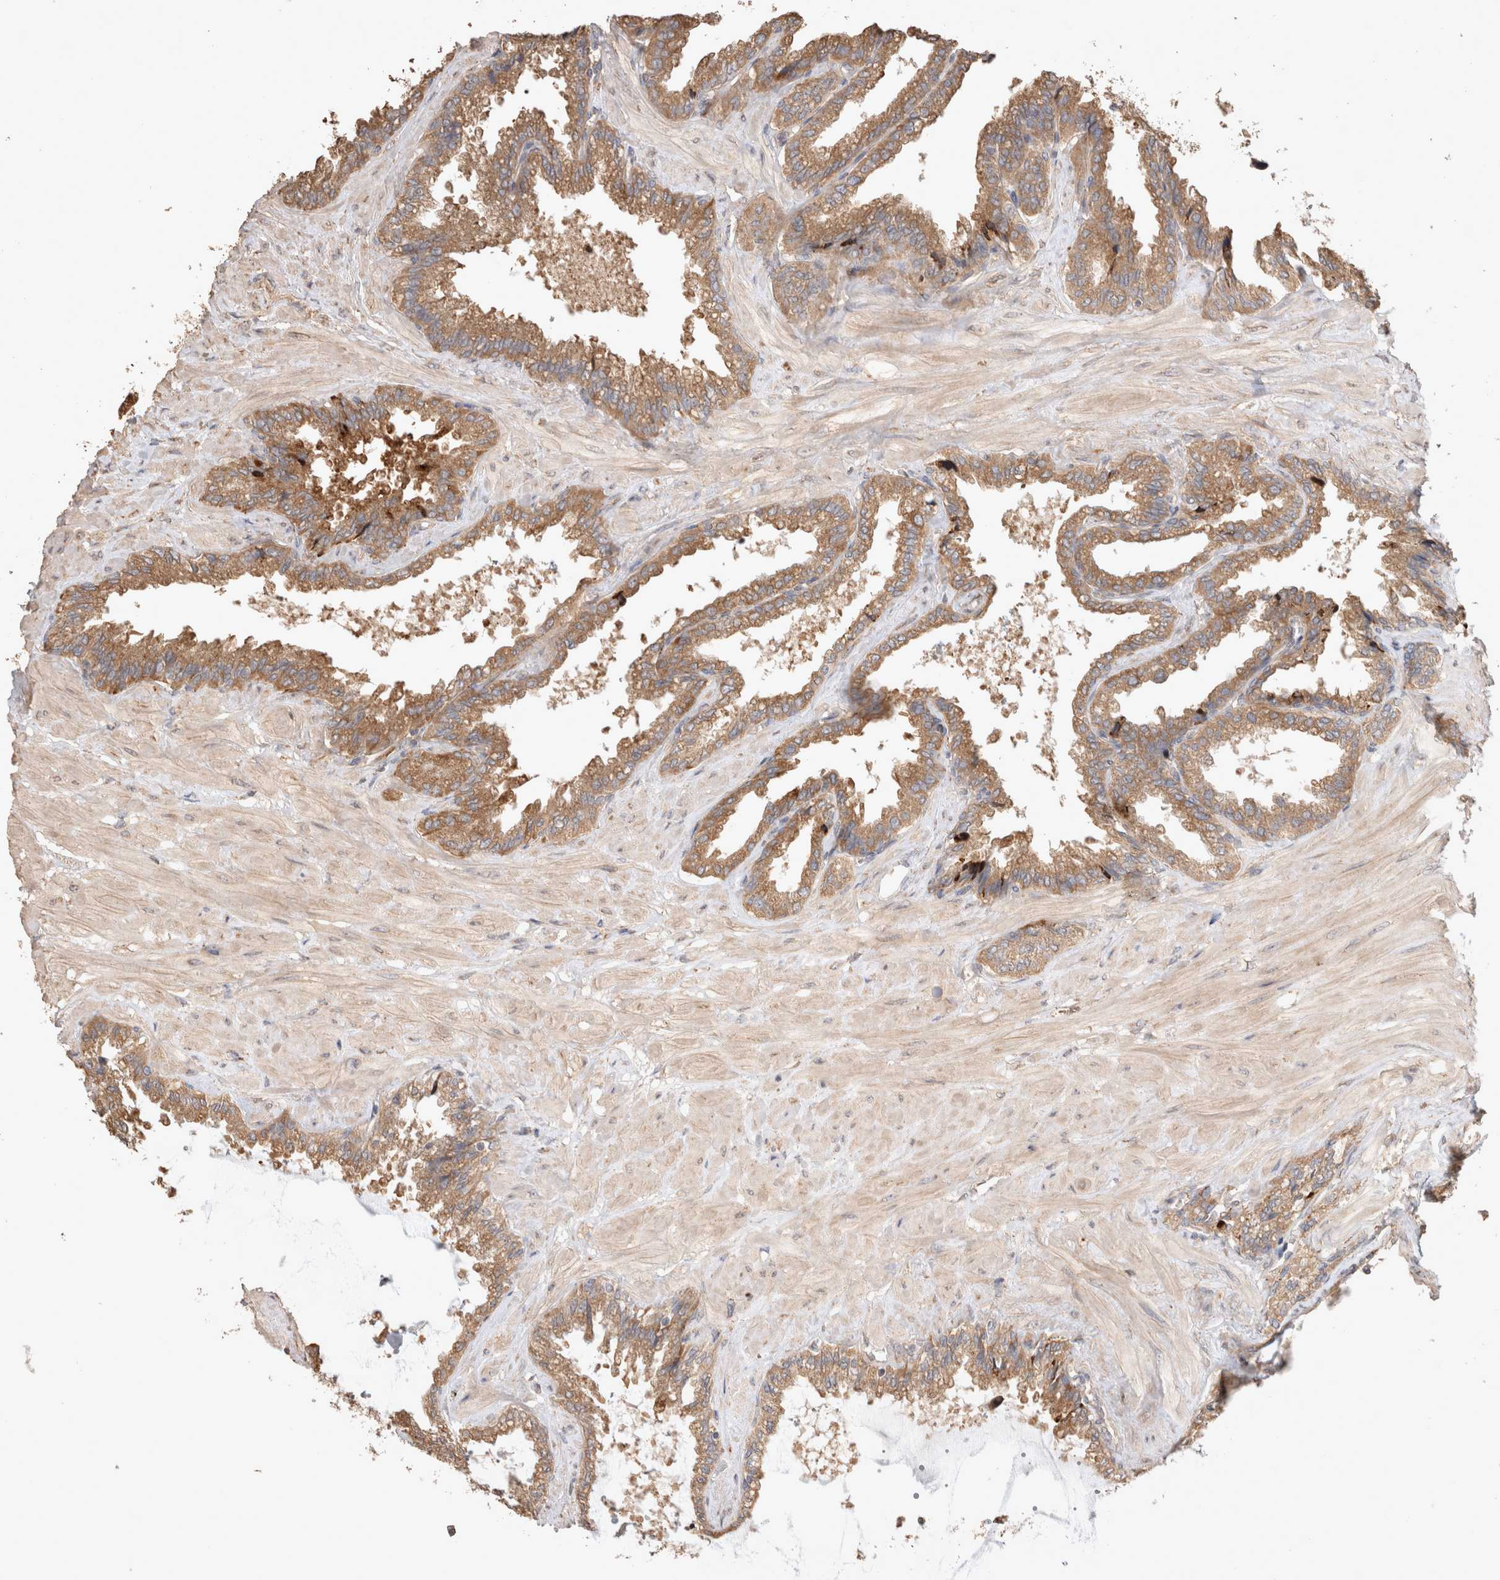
{"staining": {"intensity": "moderate", "quantity": ">75%", "location": "cytoplasmic/membranous"}, "tissue": "seminal vesicle", "cell_type": "Glandular cells", "image_type": "normal", "snomed": [{"axis": "morphology", "description": "Normal tissue, NOS"}, {"axis": "topography", "description": "Seminal veicle"}], "caption": "A histopathology image of human seminal vesicle stained for a protein exhibits moderate cytoplasmic/membranous brown staining in glandular cells. (brown staining indicates protein expression, while blue staining denotes nuclei).", "gene": "HROB", "patient": {"sex": "male", "age": 46}}